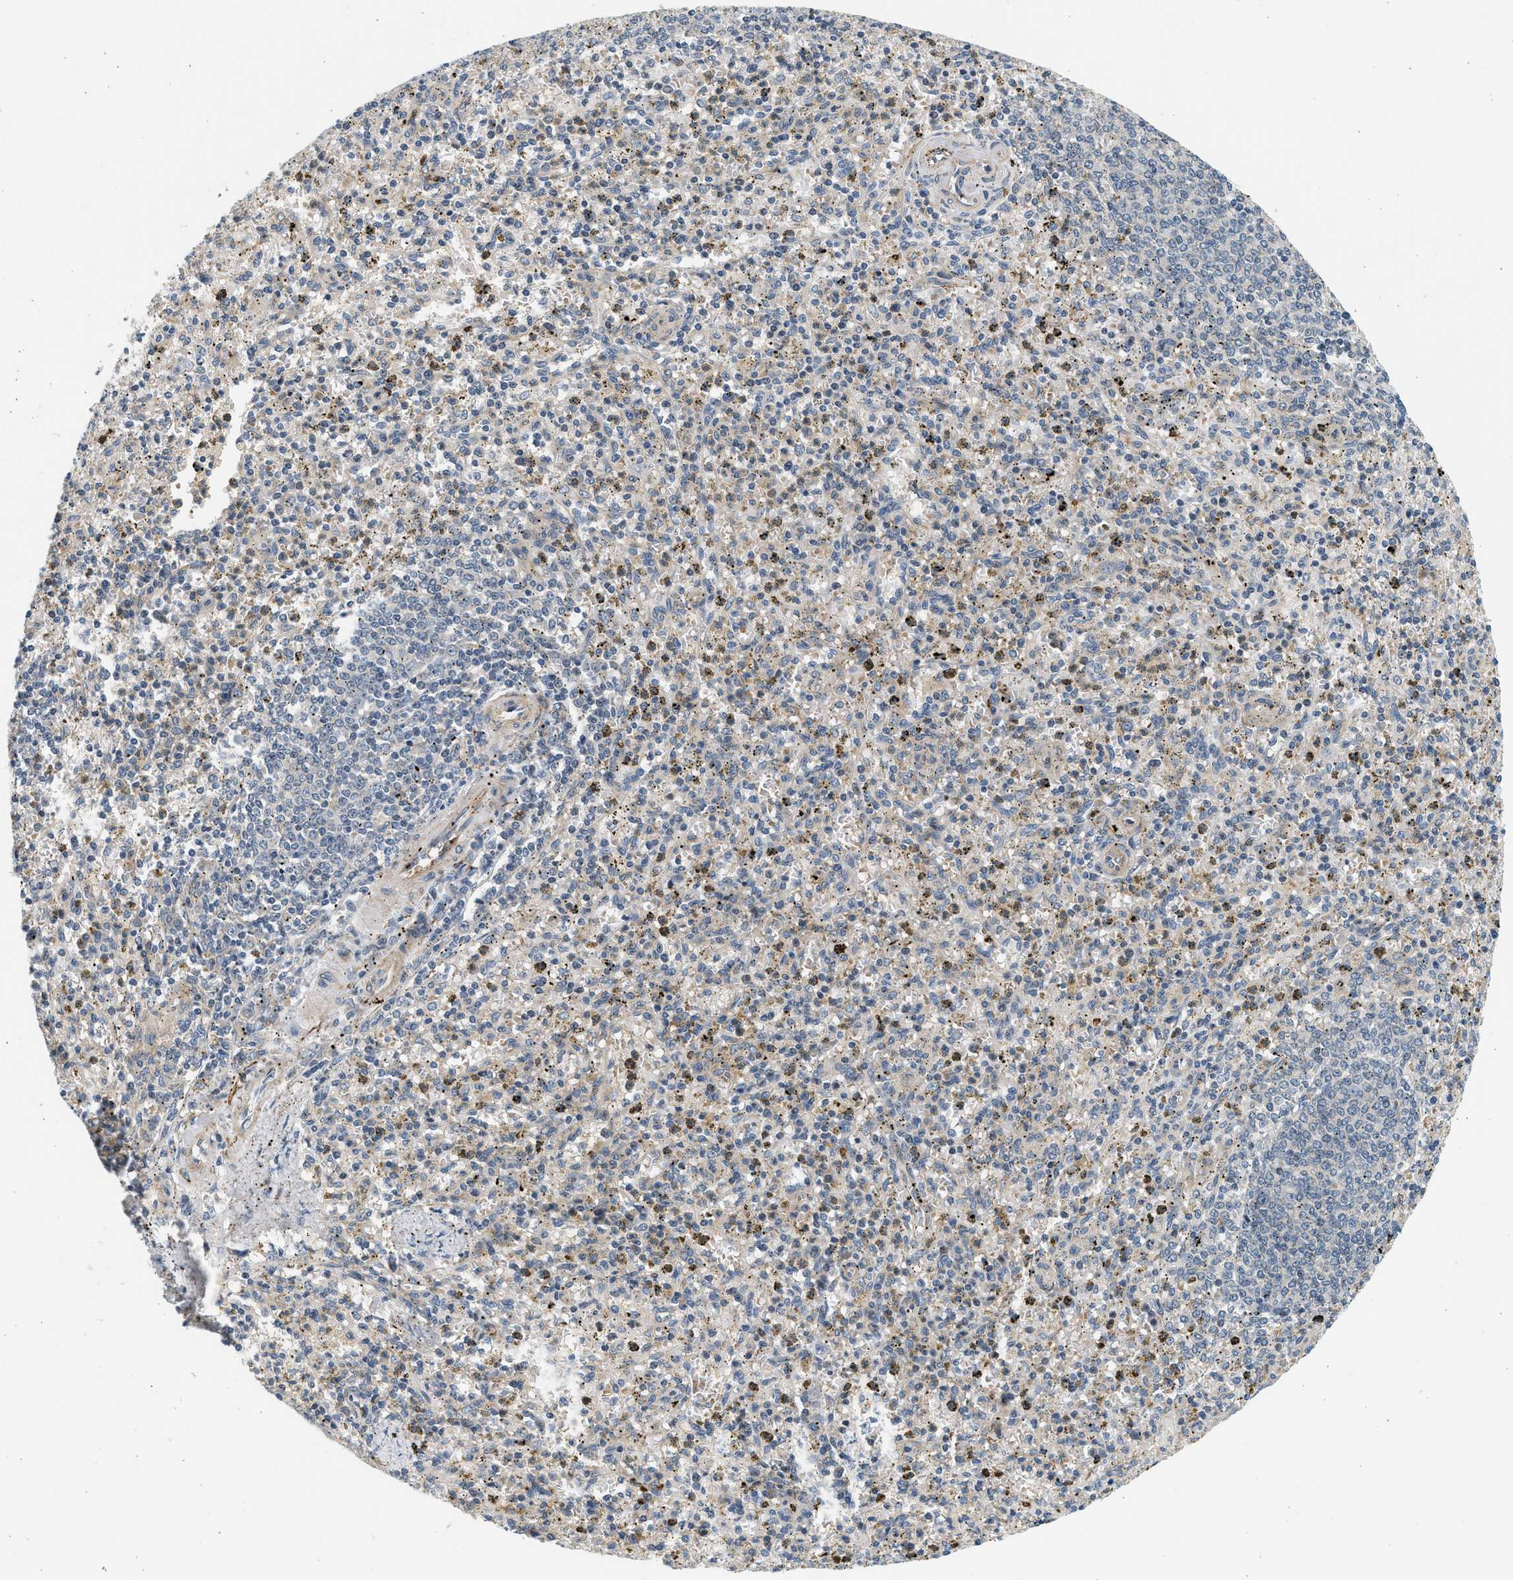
{"staining": {"intensity": "weak", "quantity": "25%-75%", "location": "cytoplasmic/membranous"}, "tissue": "spleen", "cell_type": "Cells in red pulp", "image_type": "normal", "snomed": [{"axis": "morphology", "description": "Normal tissue, NOS"}, {"axis": "topography", "description": "Spleen"}], "caption": "Protein staining of unremarkable spleen displays weak cytoplasmic/membranous expression in about 25%-75% of cells in red pulp.", "gene": "KDELR2", "patient": {"sex": "male", "age": 72}}